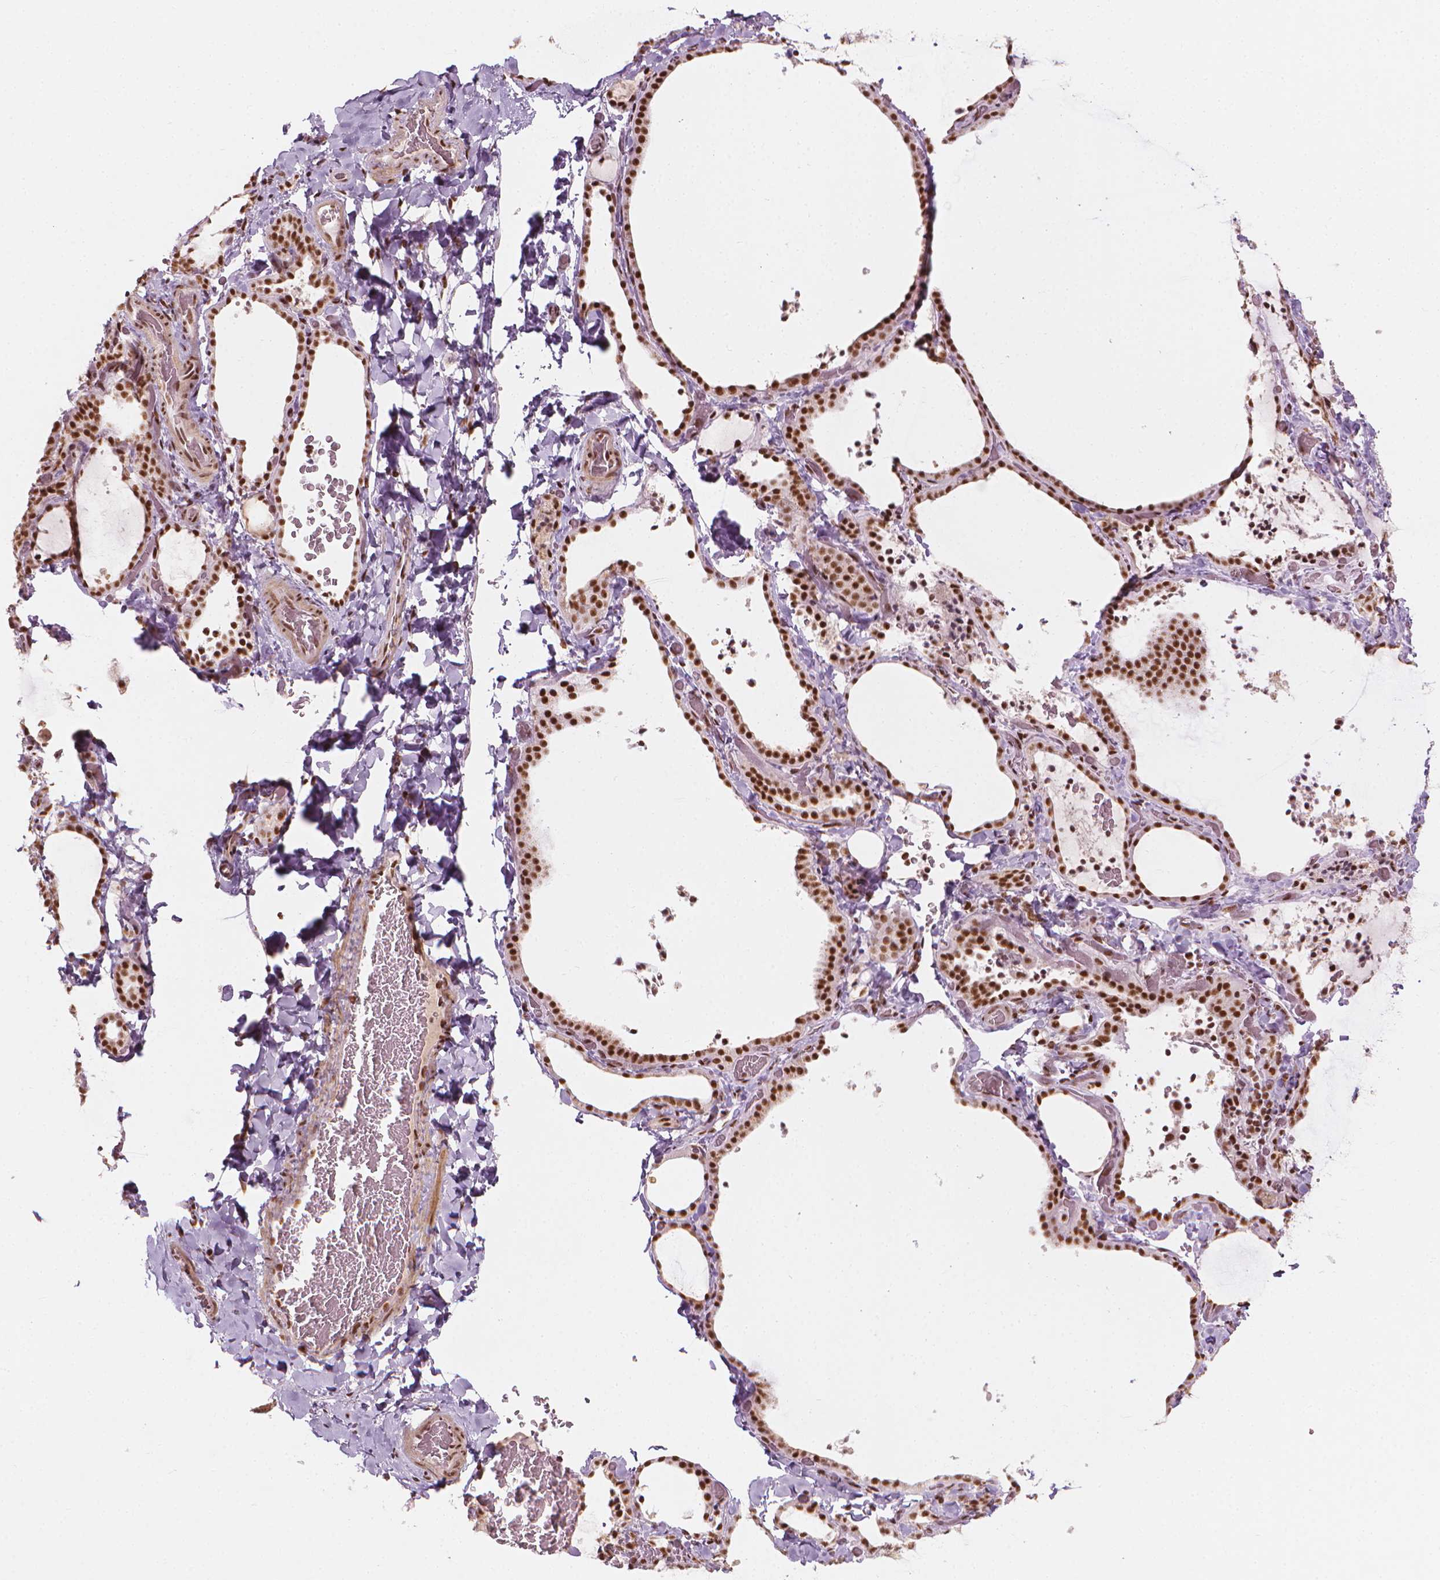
{"staining": {"intensity": "strong", "quantity": ">75%", "location": "nuclear"}, "tissue": "thyroid gland", "cell_type": "Glandular cells", "image_type": "normal", "snomed": [{"axis": "morphology", "description": "Normal tissue, NOS"}, {"axis": "topography", "description": "Thyroid gland"}], "caption": "Human thyroid gland stained with a protein marker exhibits strong staining in glandular cells.", "gene": "ELF2", "patient": {"sex": "female", "age": 22}}